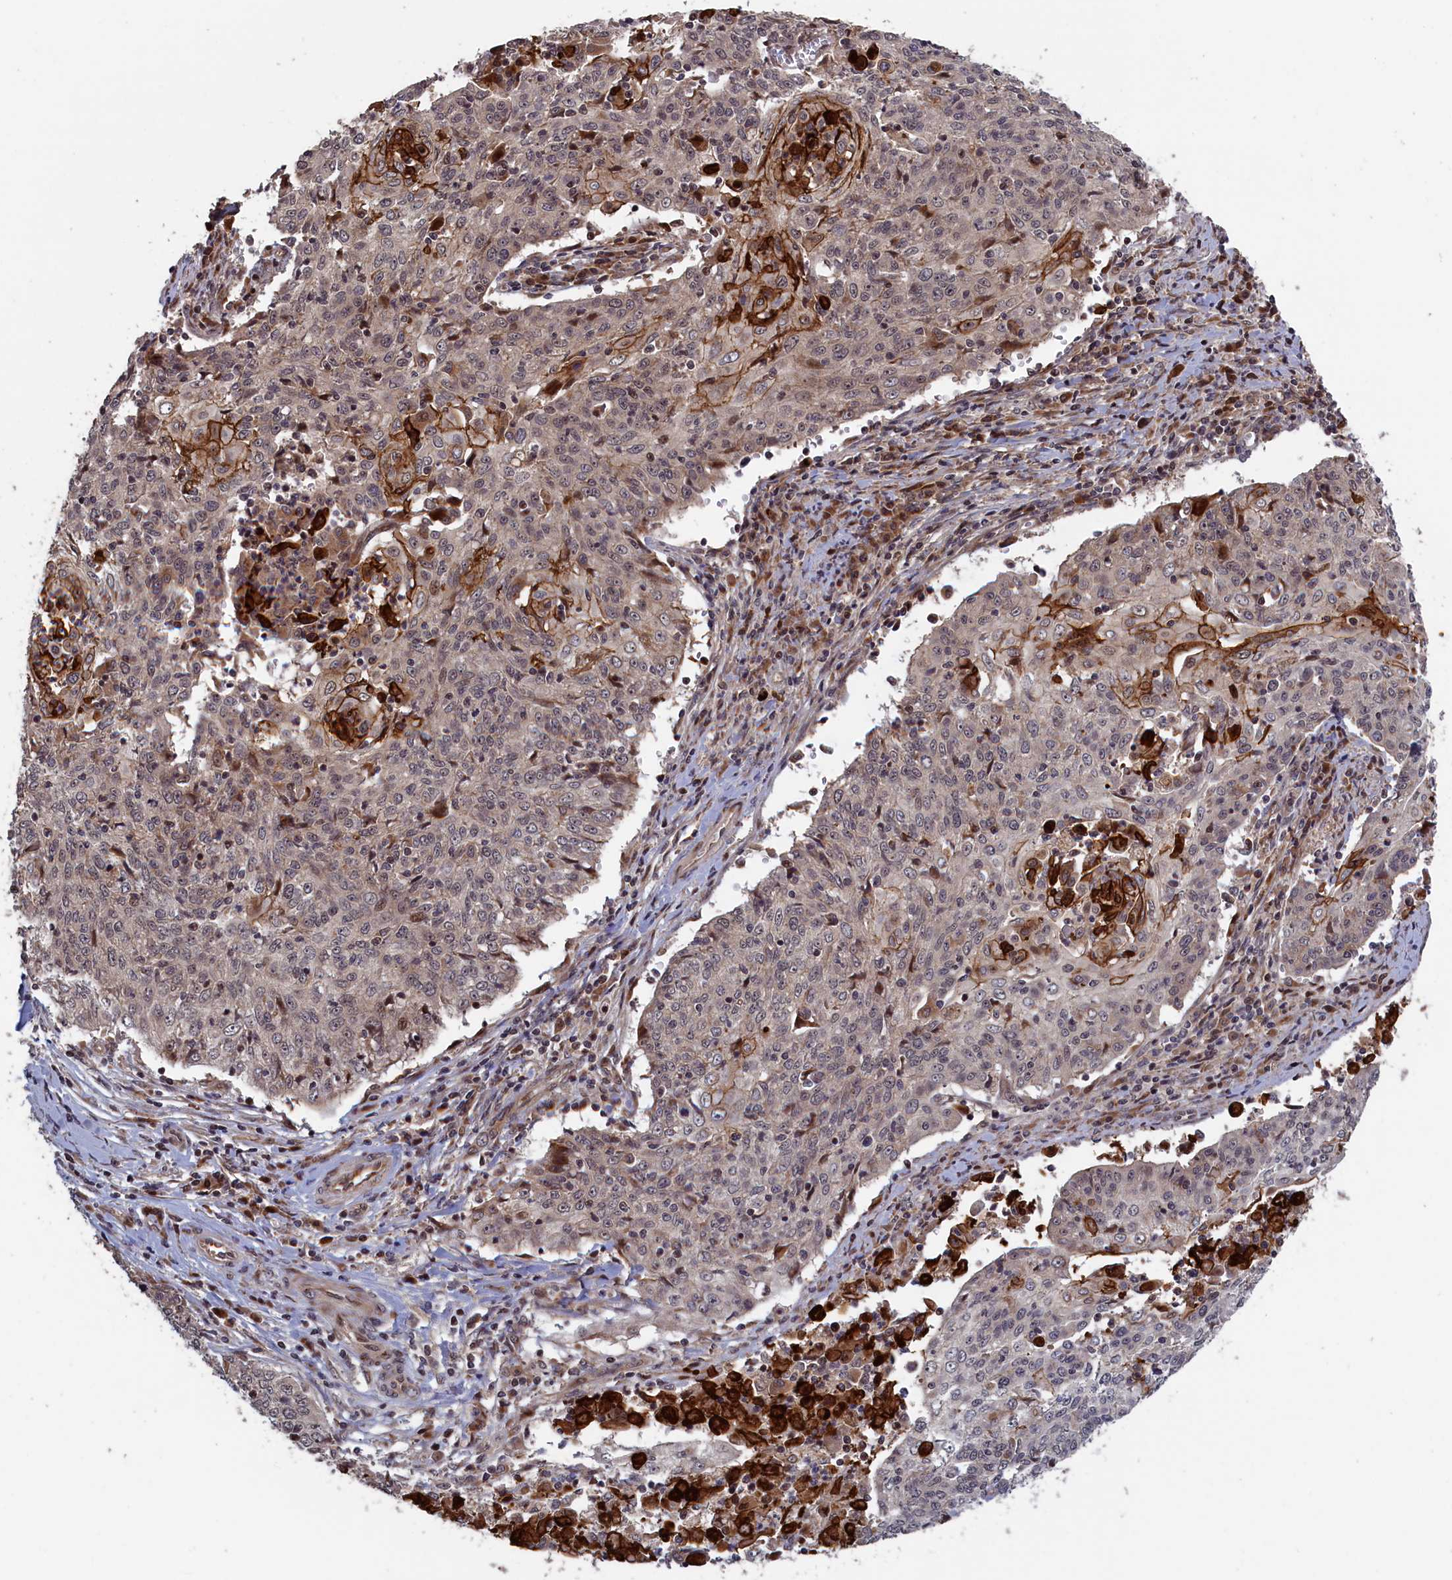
{"staining": {"intensity": "moderate", "quantity": "<25%", "location": "cytoplasmic/membranous"}, "tissue": "cervical cancer", "cell_type": "Tumor cells", "image_type": "cancer", "snomed": [{"axis": "morphology", "description": "Squamous cell carcinoma, NOS"}, {"axis": "topography", "description": "Cervix"}], "caption": "A high-resolution image shows immunohistochemistry (IHC) staining of cervical cancer (squamous cell carcinoma), which displays moderate cytoplasmic/membranous staining in approximately <25% of tumor cells.", "gene": "LSG1", "patient": {"sex": "female", "age": 48}}